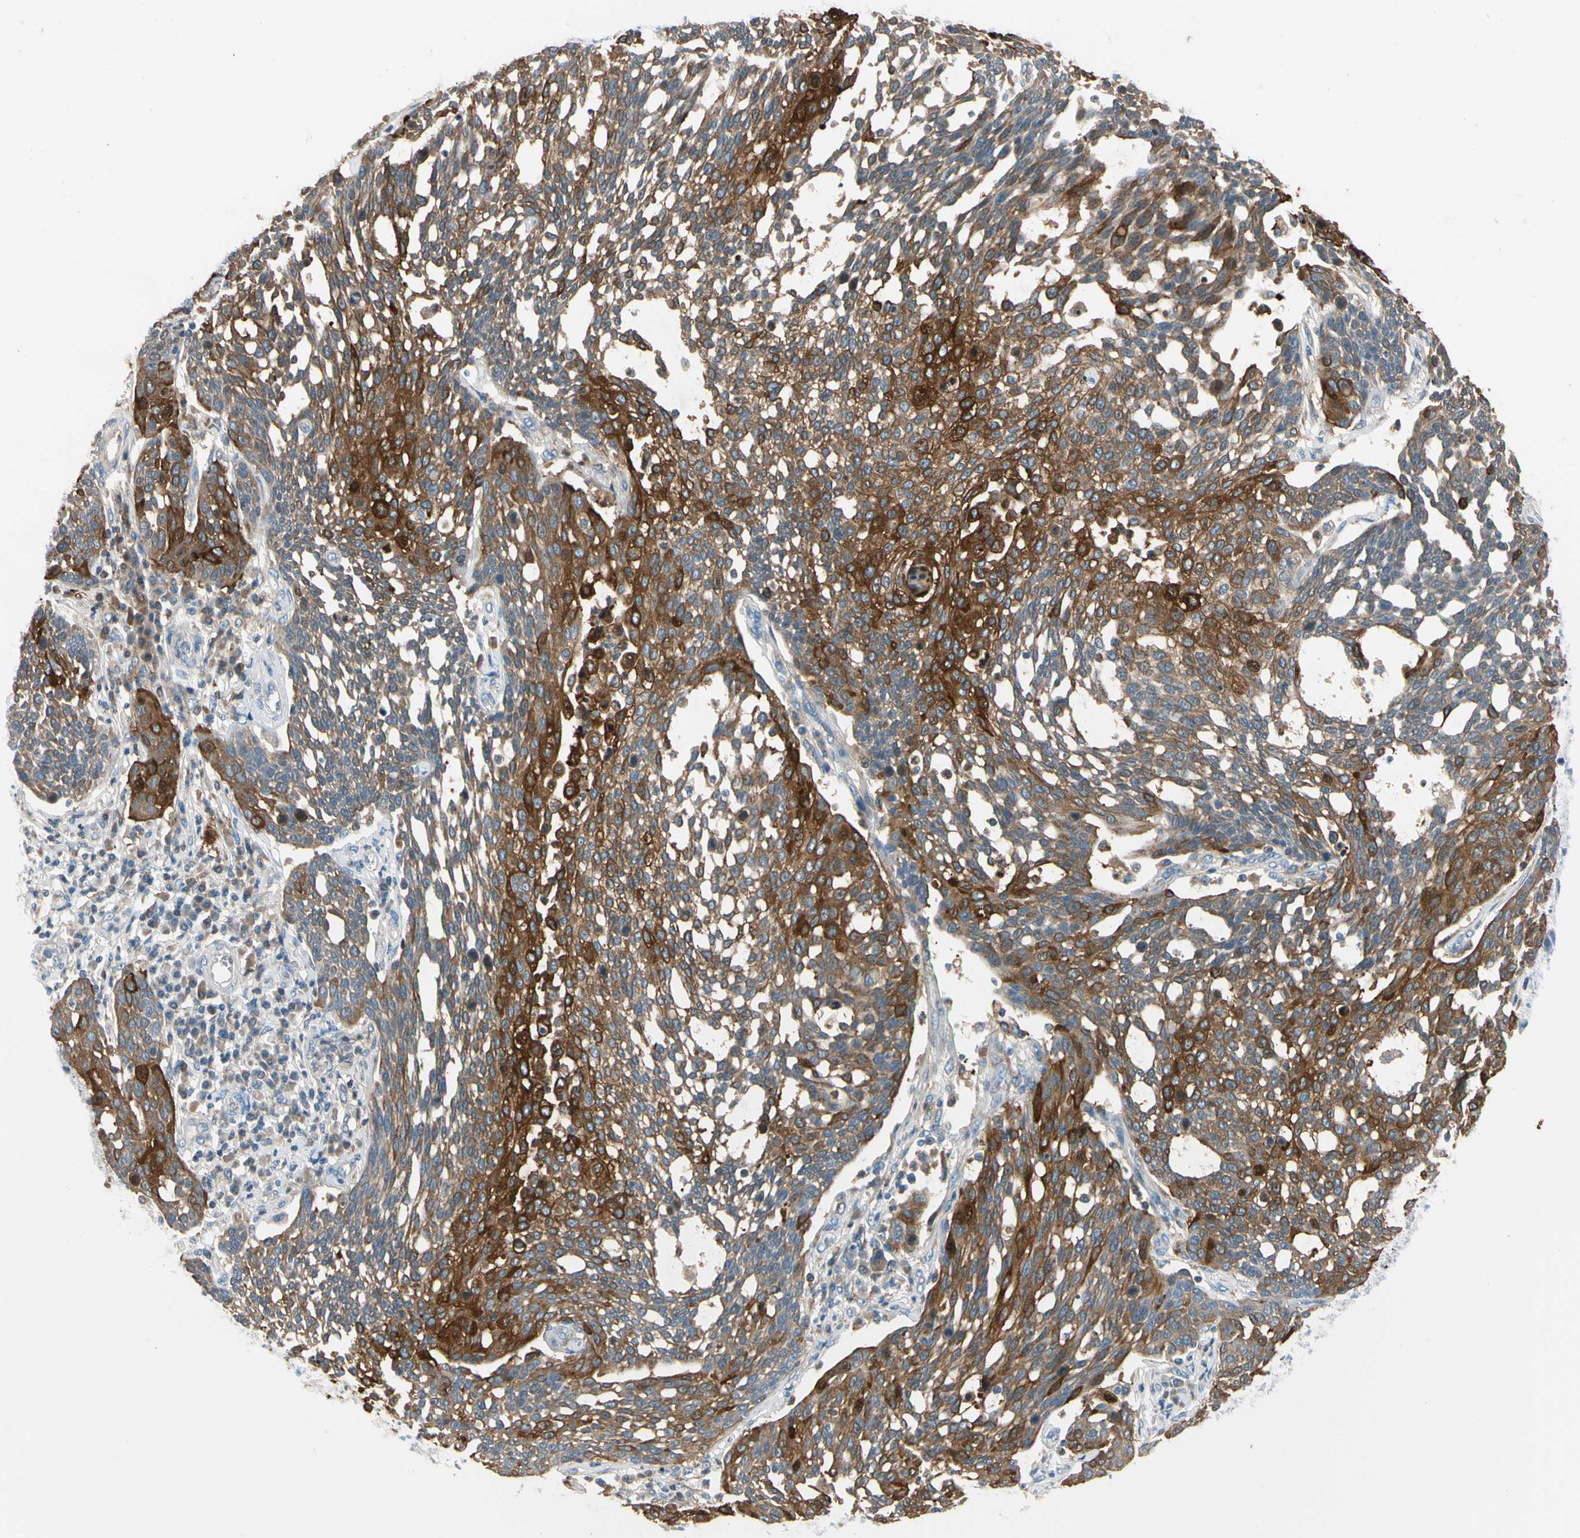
{"staining": {"intensity": "moderate", "quantity": ">75%", "location": "cytoplasmic/membranous"}, "tissue": "cervical cancer", "cell_type": "Tumor cells", "image_type": "cancer", "snomed": [{"axis": "morphology", "description": "Squamous cell carcinoma, NOS"}, {"axis": "topography", "description": "Cervix"}], "caption": "Immunohistochemistry (IHC) image of squamous cell carcinoma (cervical) stained for a protein (brown), which shows medium levels of moderate cytoplasmic/membranous positivity in about >75% of tumor cells.", "gene": "STK40", "patient": {"sex": "female", "age": 34}}